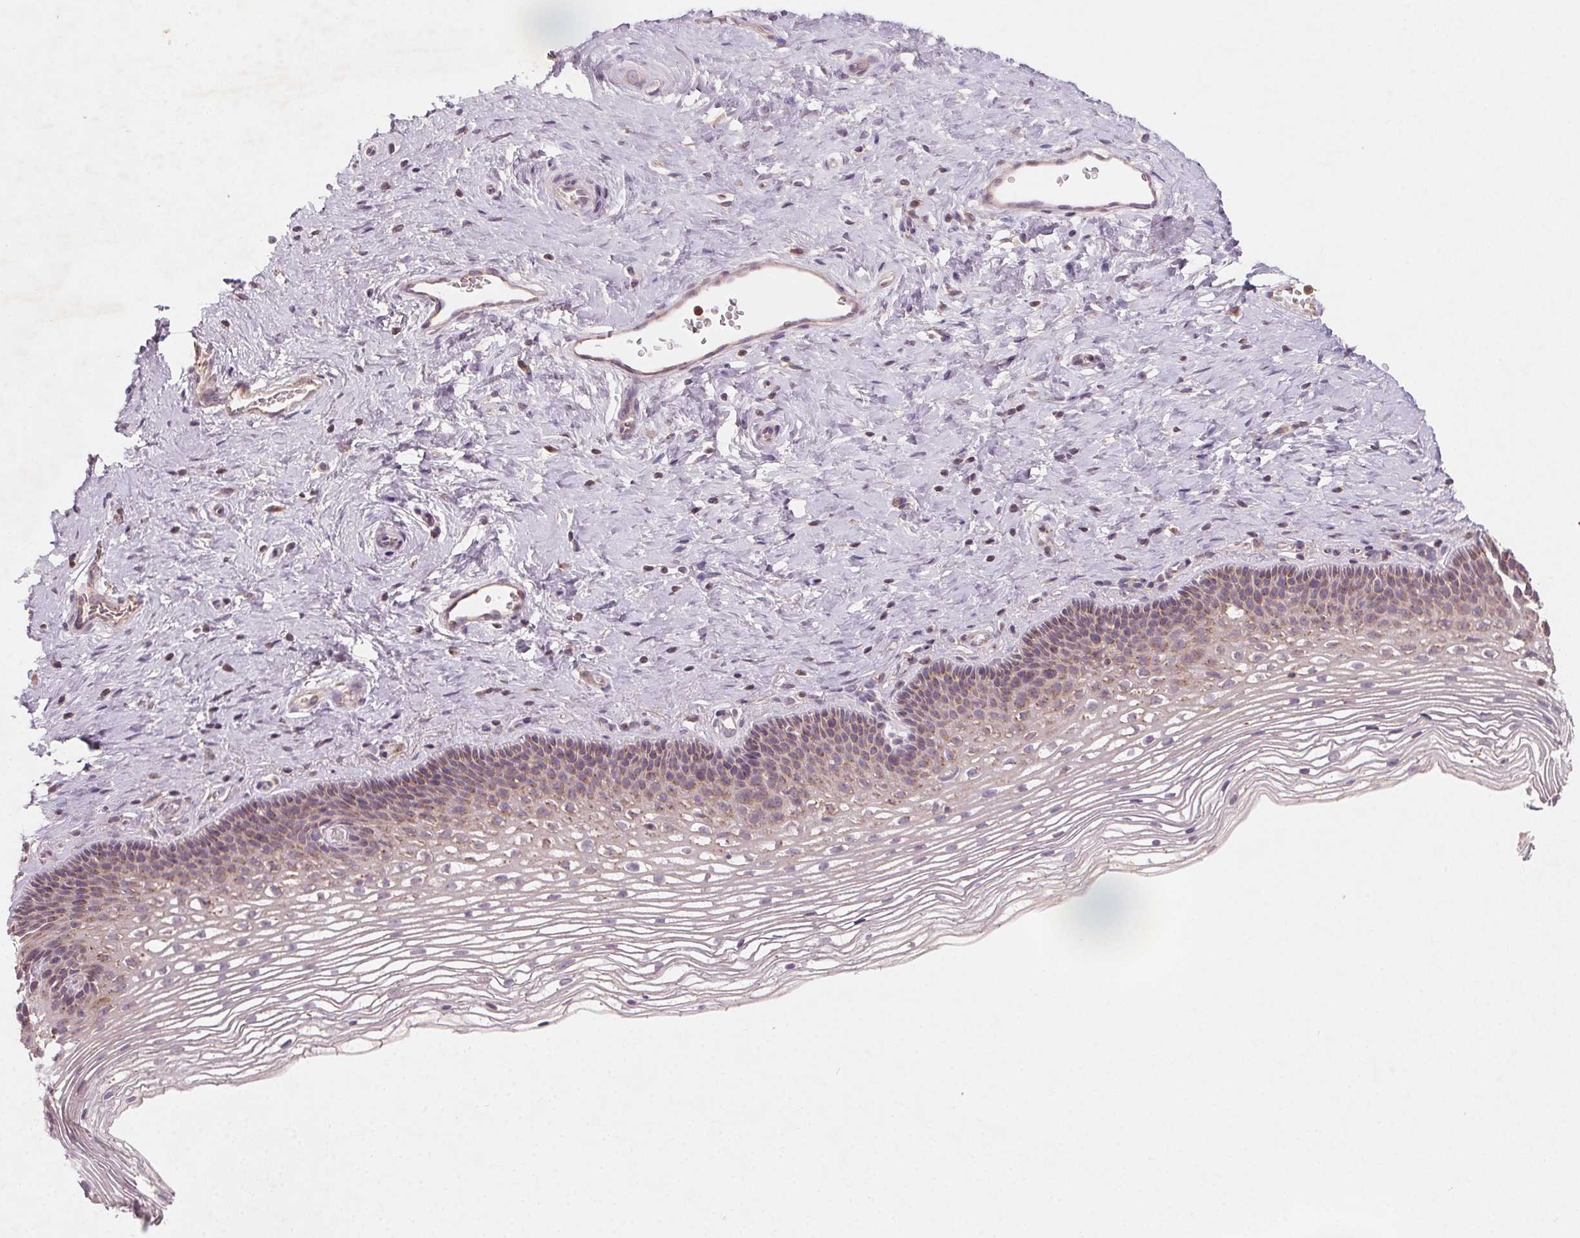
{"staining": {"intensity": "weak", "quantity": ">75%", "location": "cytoplasmic/membranous"}, "tissue": "cervix", "cell_type": "Glandular cells", "image_type": "normal", "snomed": [{"axis": "morphology", "description": "Normal tissue, NOS"}, {"axis": "topography", "description": "Cervix"}], "caption": "Weak cytoplasmic/membranous protein expression is identified in about >75% of glandular cells in cervix.", "gene": "AP1S1", "patient": {"sex": "female", "age": 34}}